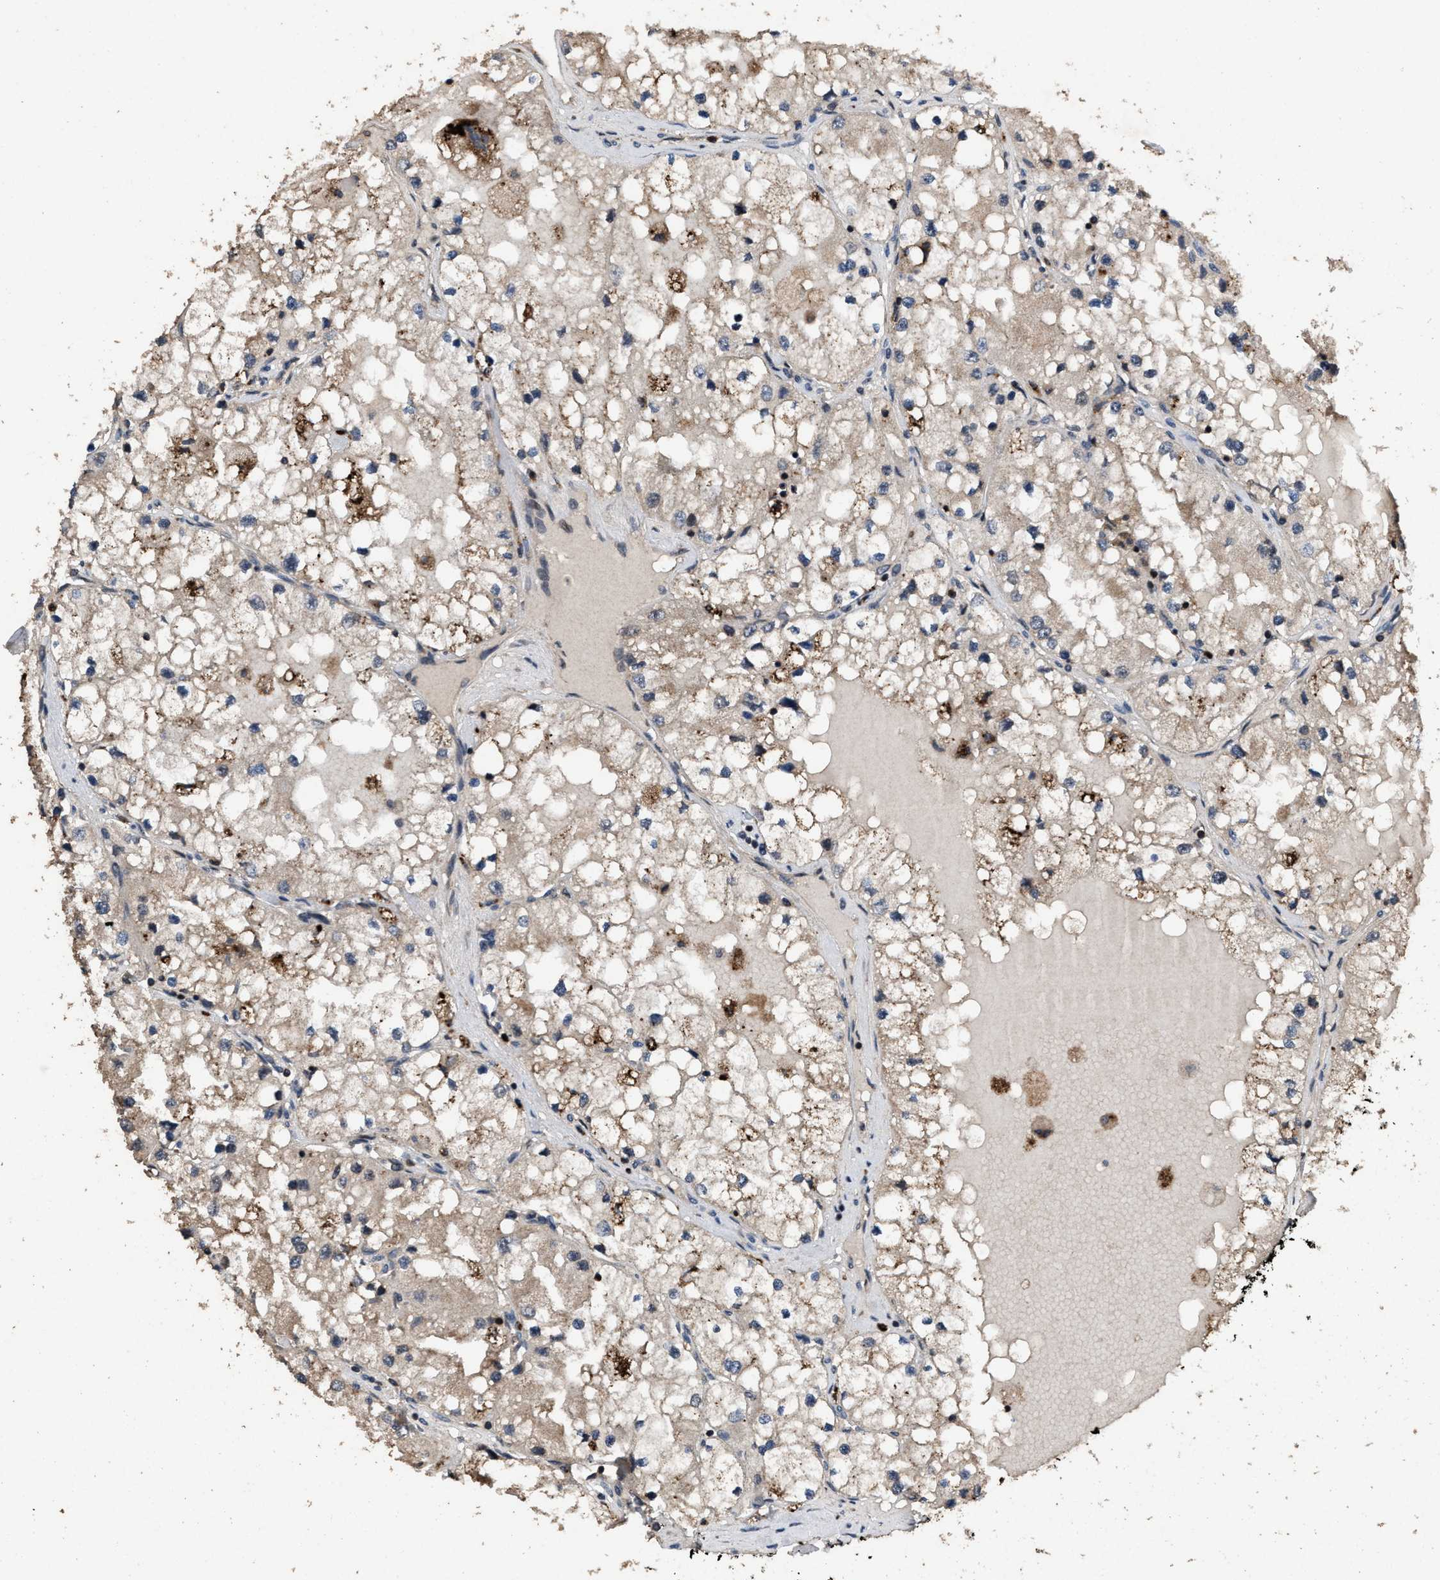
{"staining": {"intensity": "weak", "quantity": "<25%", "location": "cytoplasmic/membranous"}, "tissue": "renal cancer", "cell_type": "Tumor cells", "image_type": "cancer", "snomed": [{"axis": "morphology", "description": "Adenocarcinoma, NOS"}, {"axis": "topography", "description": "Kidney"}], "caption": "Immunohistochemical staining of renal cancer (adenocarcinoma) exhibits no significant staining in tumor cells.", "gene": "HAUS6", "patient": {"sex": "male", "age": 68}}